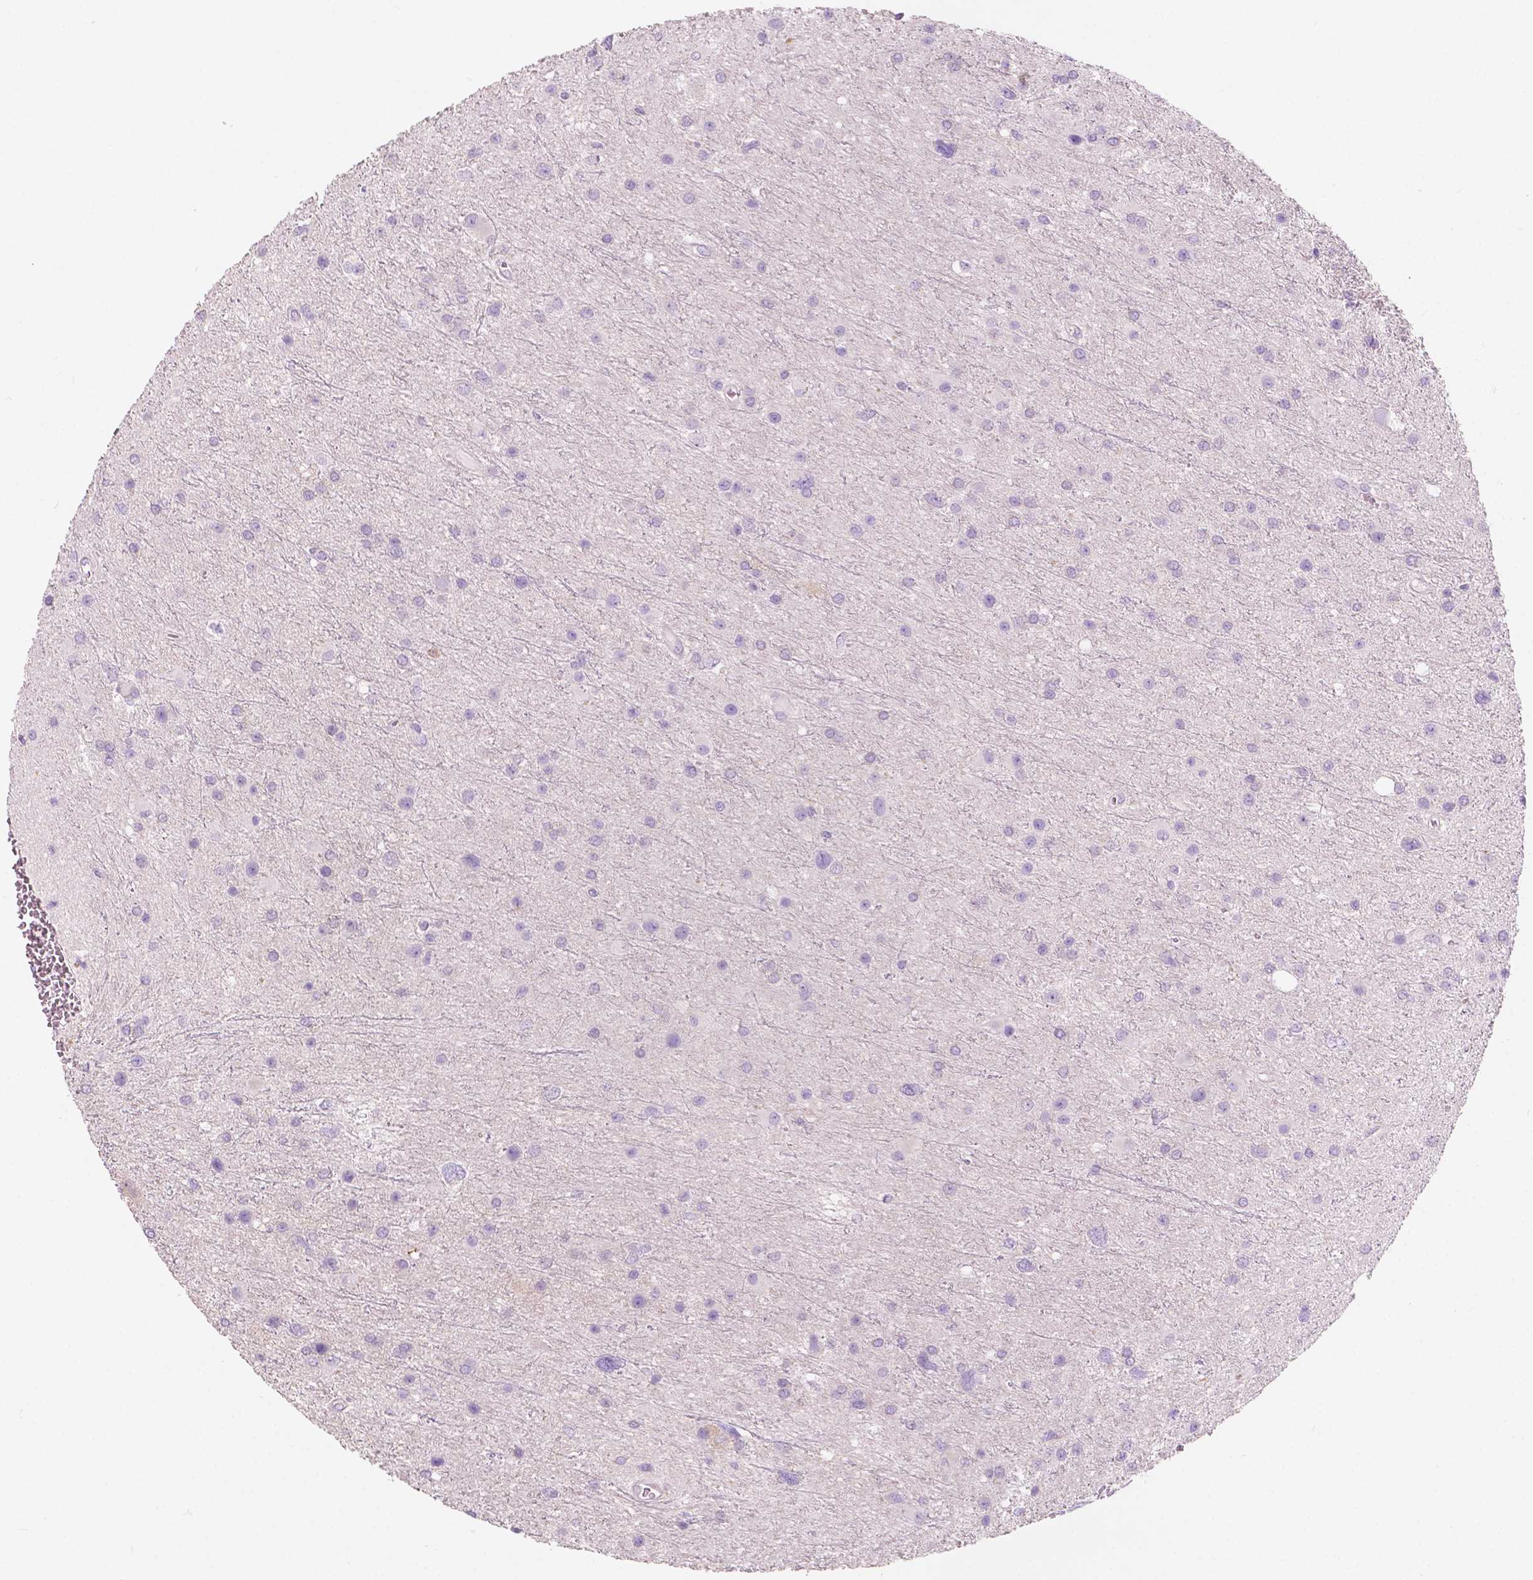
{"staining": {"intensity": "negative", "quantity": "none", "location": "none"}, "tissue": "glioma", "cell_type": "Tumor cells", "image_type": "cancer", "snomed": [{"axis": "morphology", "description": "Glioma, malignant, Low grade"}, {"axis": "topography", "description": "Brain"}], "caption": "A micrograph of human glioma is negative for staining in tumor cells.", "gene": "SEMA4A", "patient": {"sex": "female", "age": 32}}